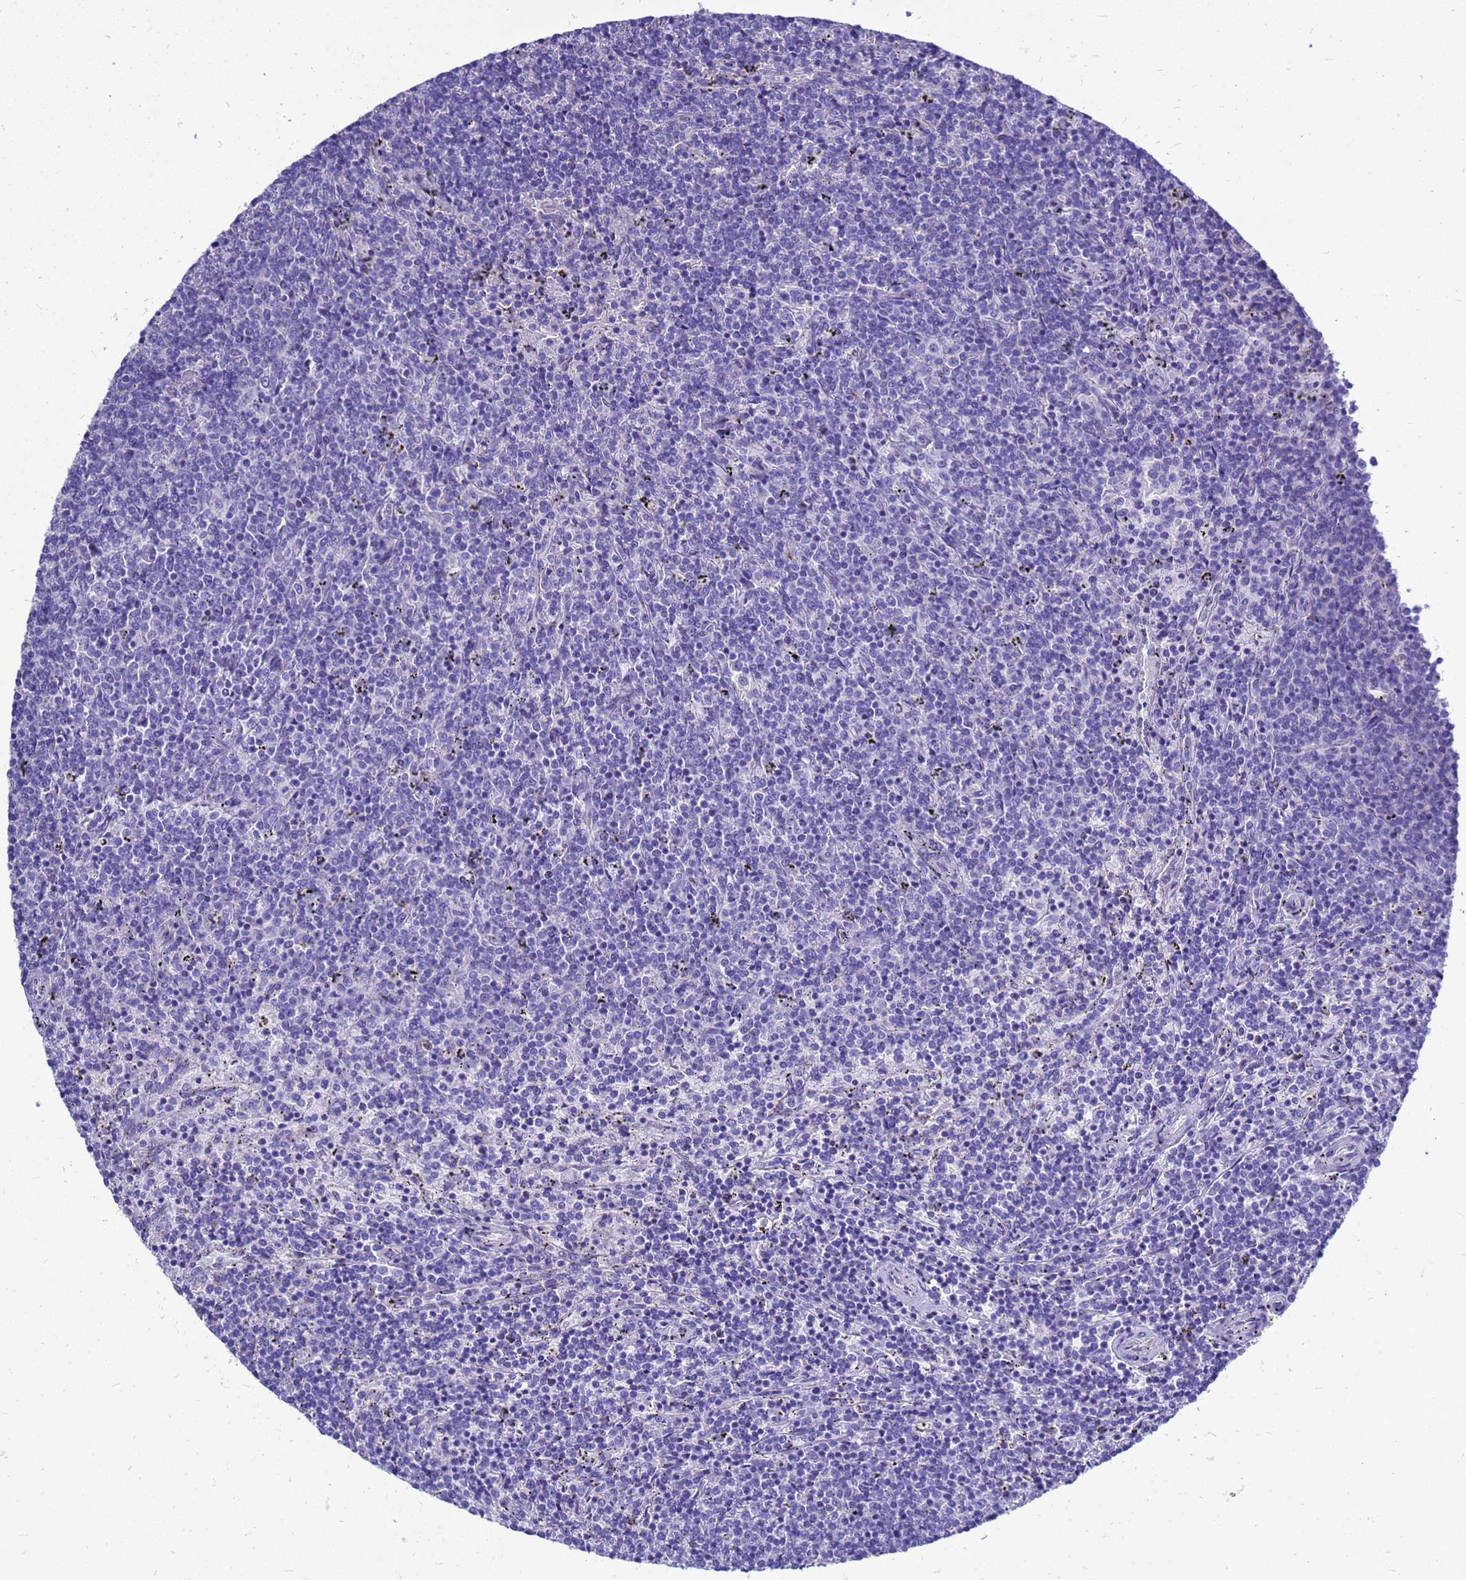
{"staining": {"intensity": "negative", "quantity": "none", "location": "none"}, "tissue": "lymphoma", "cell_type": "Tumor cells", "image_type": "cancer", "snomed": [{"axis": "morphology", "description": "Malignant lymphoma, non-Hodgkin's type, Low grade"}, {"axis": "topography", "description": "Spleen"}], "caption": "Lymphoma was stained to show a protein in brown. There is no significant expression in tumor cells.", "gene": "OR52E2", "patient": {"sex": "female", "age": 50}}